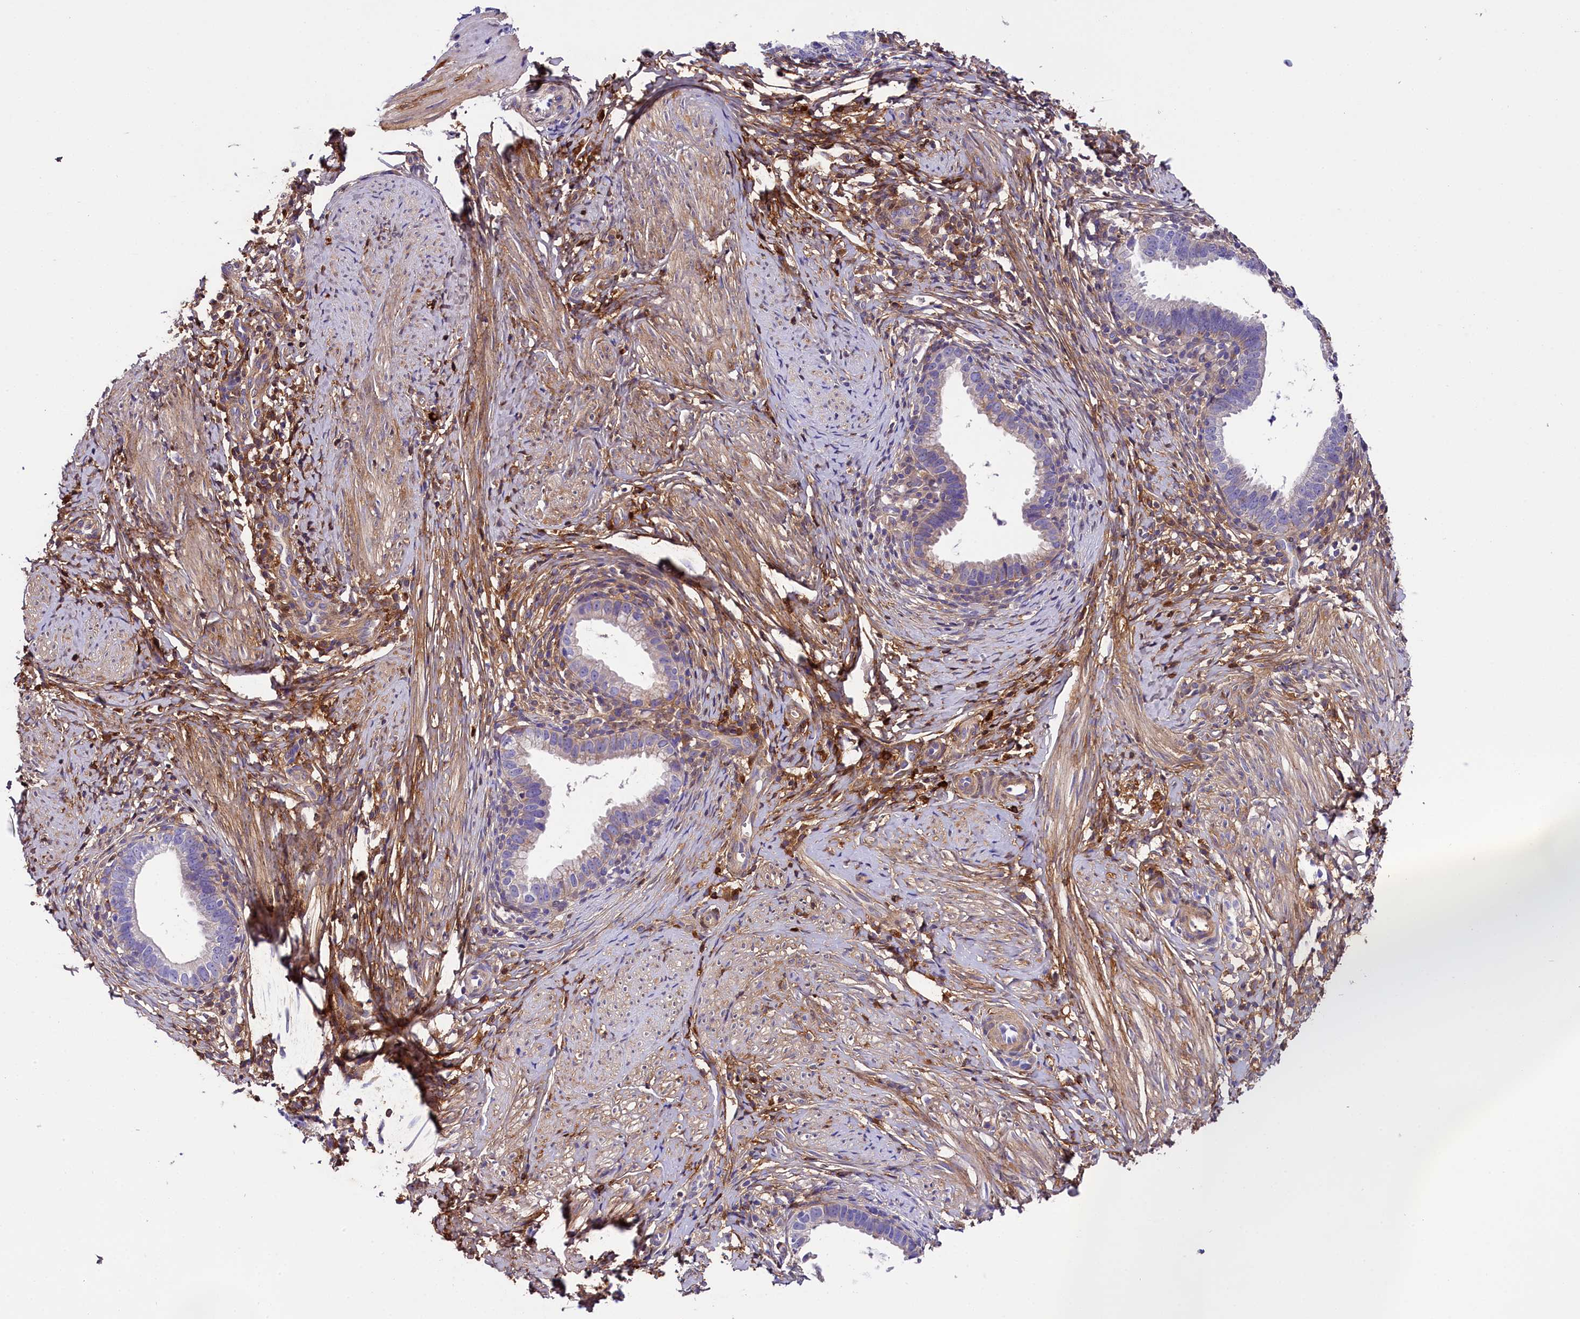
{"staining": {"intensity": "weak", "quantity": "<25%", "location": "cytoplasmic/membranous"}, "tissue": "cervical cancer", "cell_type": "Tumor cells", "image_type": "cancer", "snomed": [{"axis": "morphology", "description": "Adenocarcinoma, NOS"}, {"axis": "topography", "description": "Cervix"}], "caption": "A micrograph of human cervical cancer (adenocarcinoma) is negative for staining in tumor cells. Nuclei are stained in blue.", "gene": "SOD3", "patient": {"sex": "female", "age": 36}}